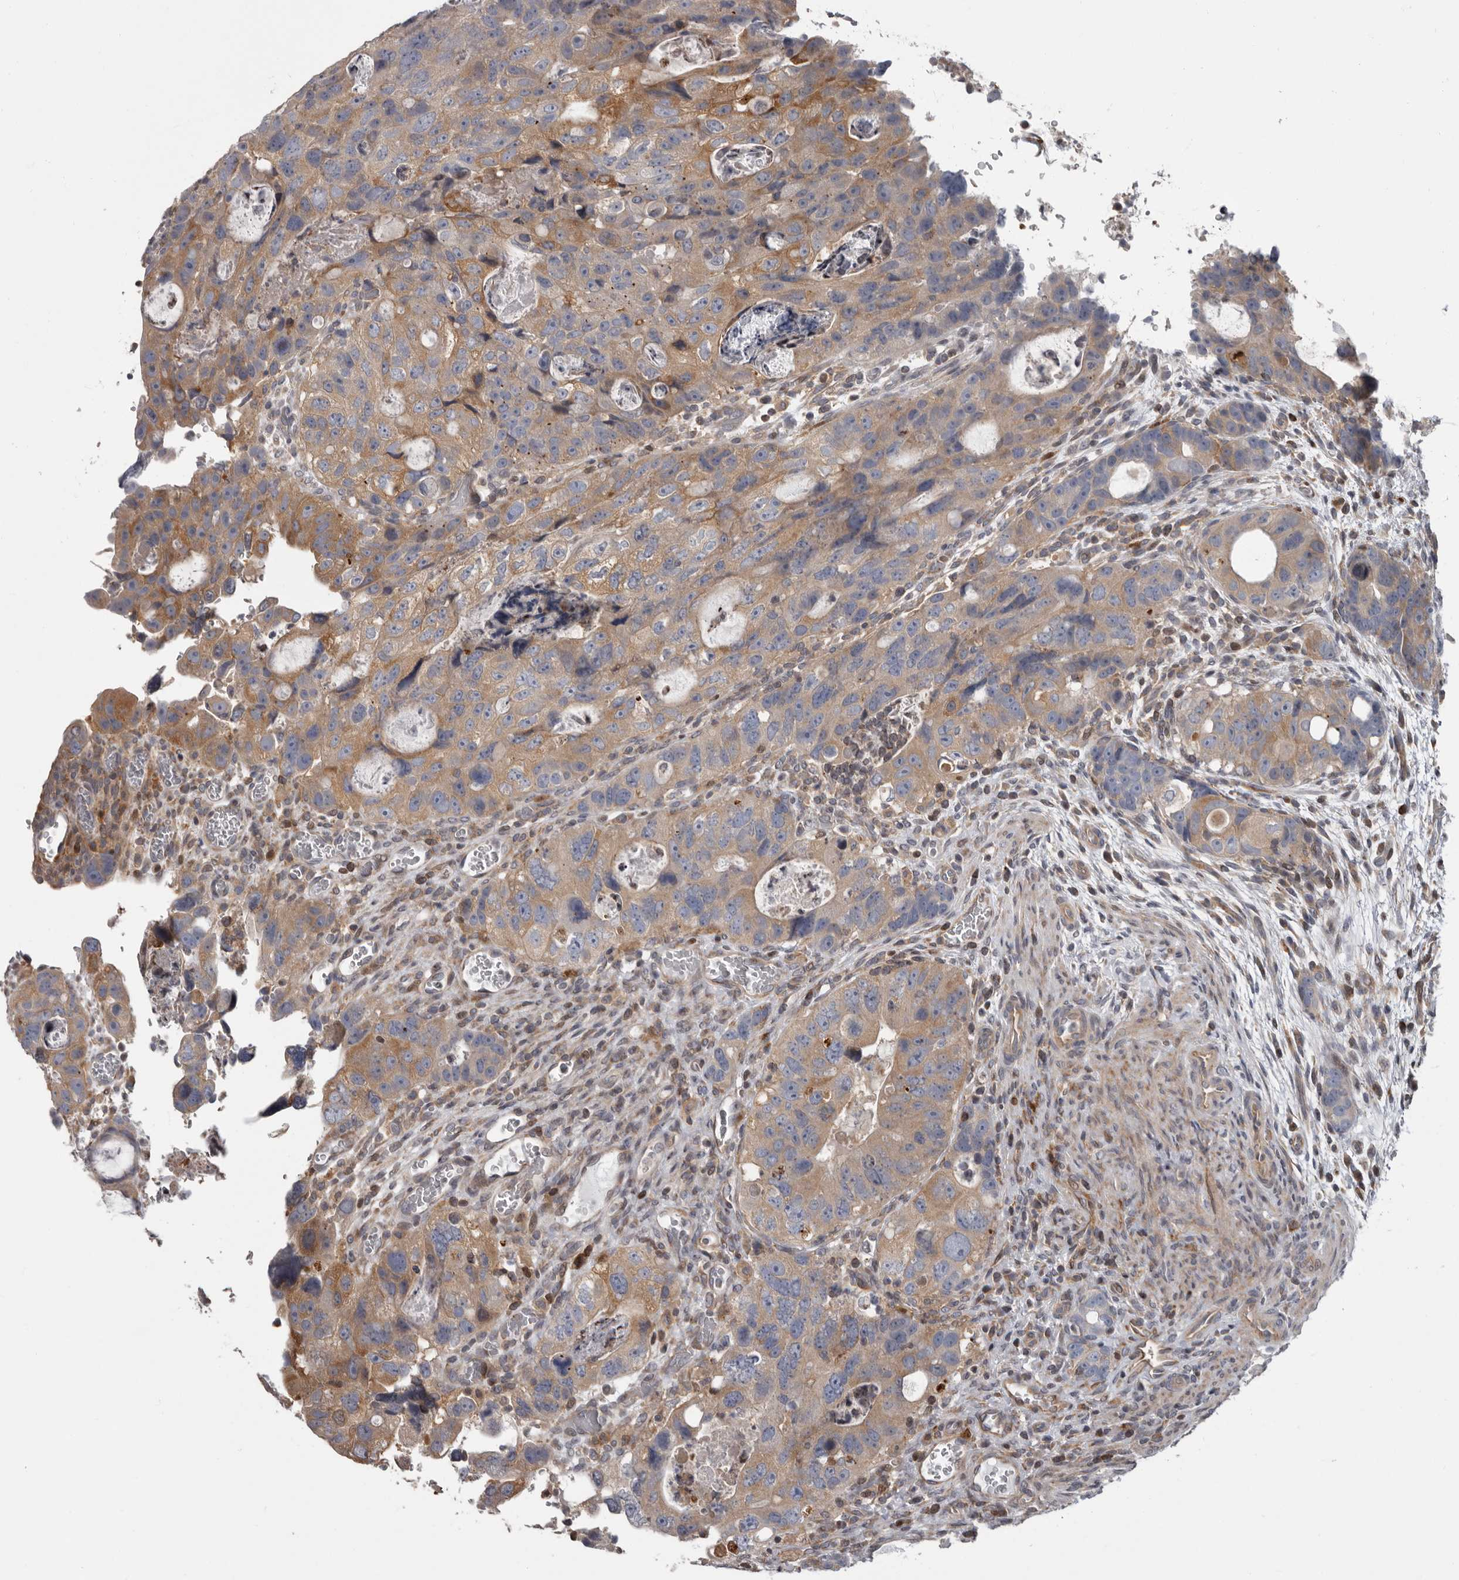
{"staining": {"intensity": "moderate", "quantity": ">75%", "location": "cytoplasmic/membranous"}, "tissue": "colorectal cancer", "cell_type": "Tumor cells", "image_type": "cancer", "snomed": [{"axis": "morphology", "description": "Adenocarcinoma, NOS"}, {"axis": "topography", "description": "Rectum"}], "caption": "Immunohistochemical staining of human colorectal adenocarcinoma exhibits medium levels of moderate cytoplasmic/membranous protein expression in approximately >75% of tumor cells.", "gene": "FGFR4", "patient": {"sex": "male", "age": 59}}